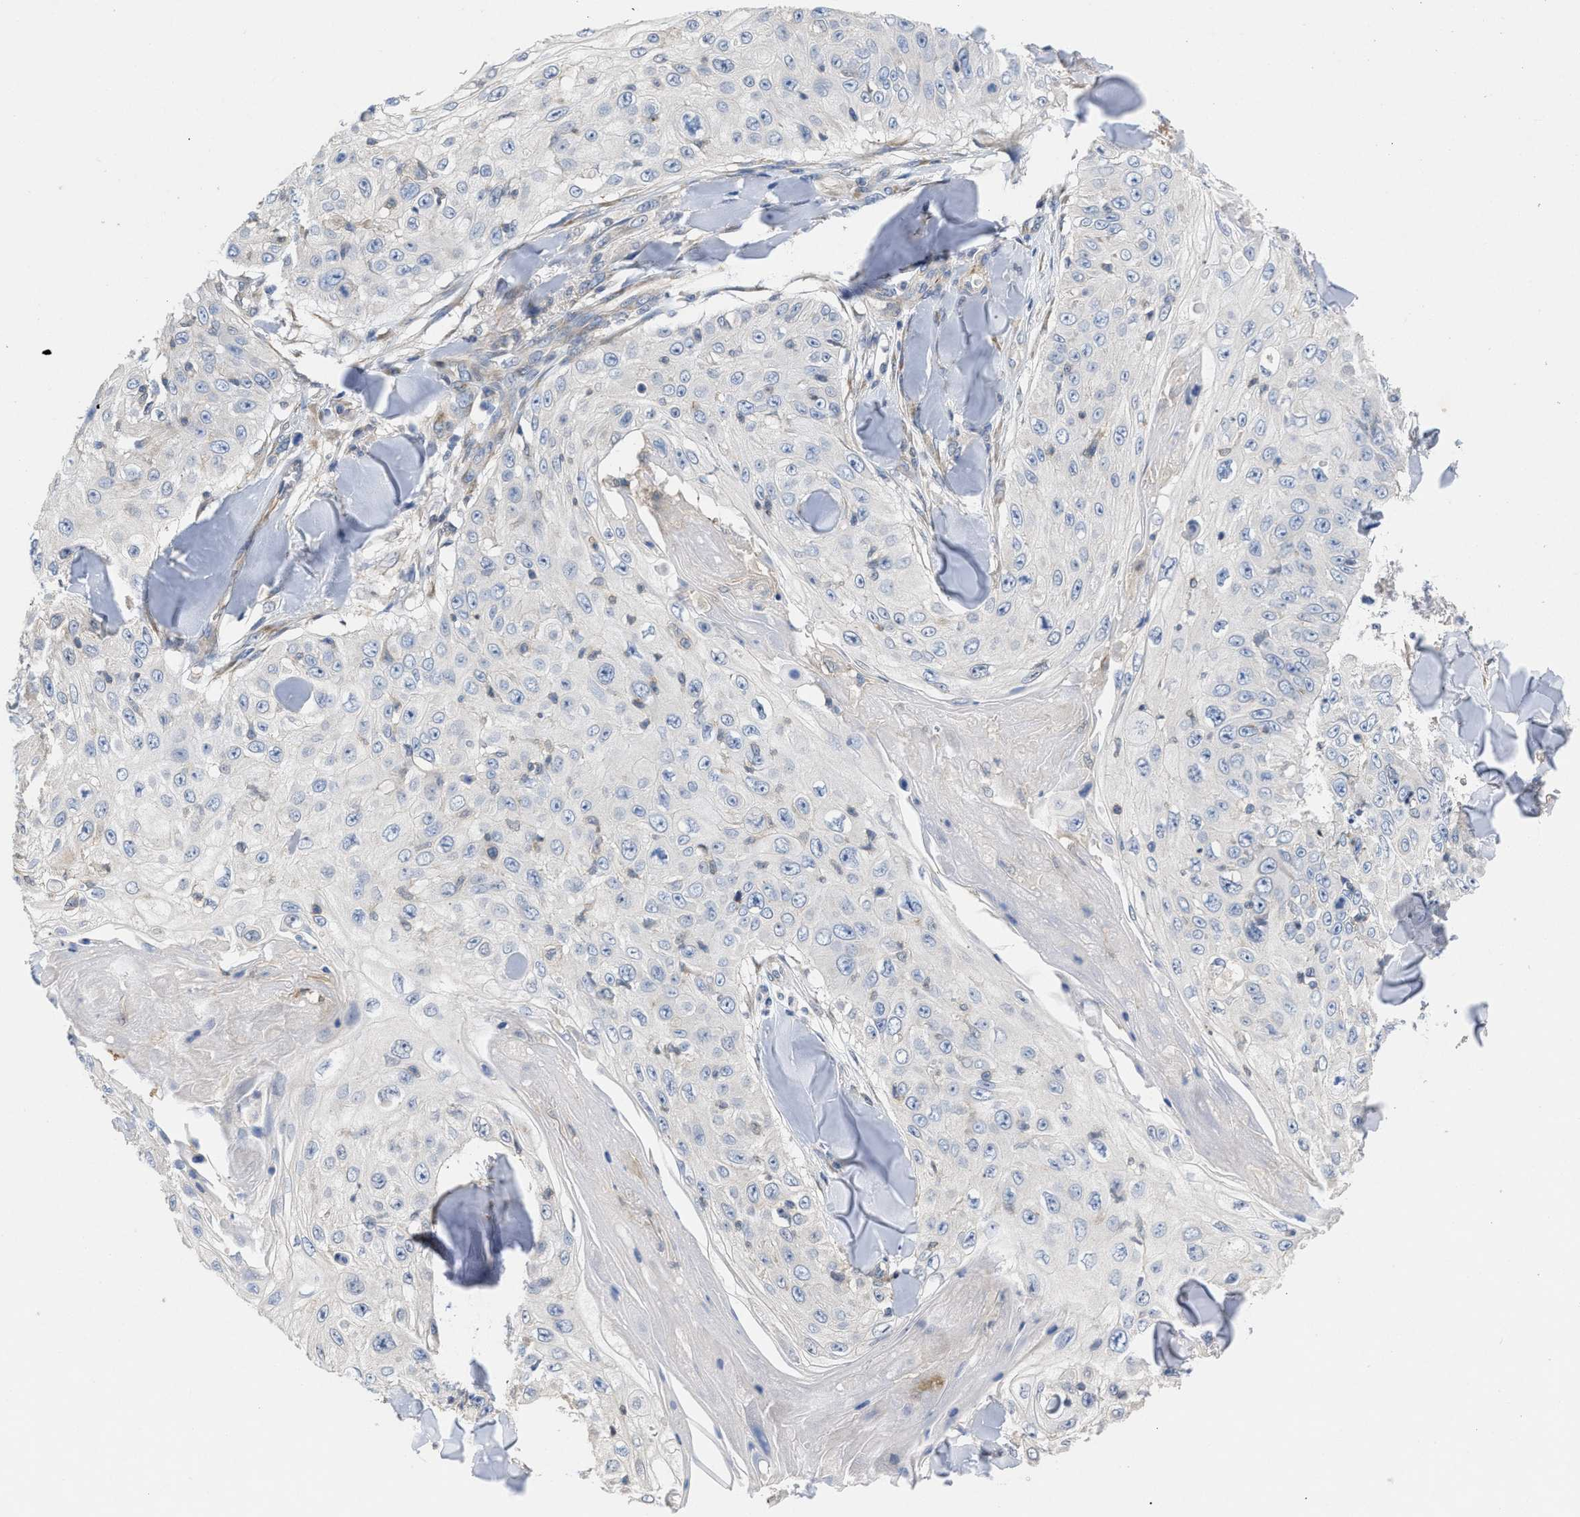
{"staining": {"intensity": "negative", "quantity": "none", "location": "none"}, "tissue": "skin cancer", "cell_type": "Tumor cells", "image_type": "cancer", "snomed": [{"axis": "morphology", "description": "Squamous cell carcinoma, NOS"}, {"axis": "topography", "description": "Skin"}], "caption": "Human skin cancer (squamous cell carcinoma) stained for a protein using immunohistochemistry shows no staining in tumor cells.", "gene": "TMEM131", "patient": {"sex": "male", "age": 86}}